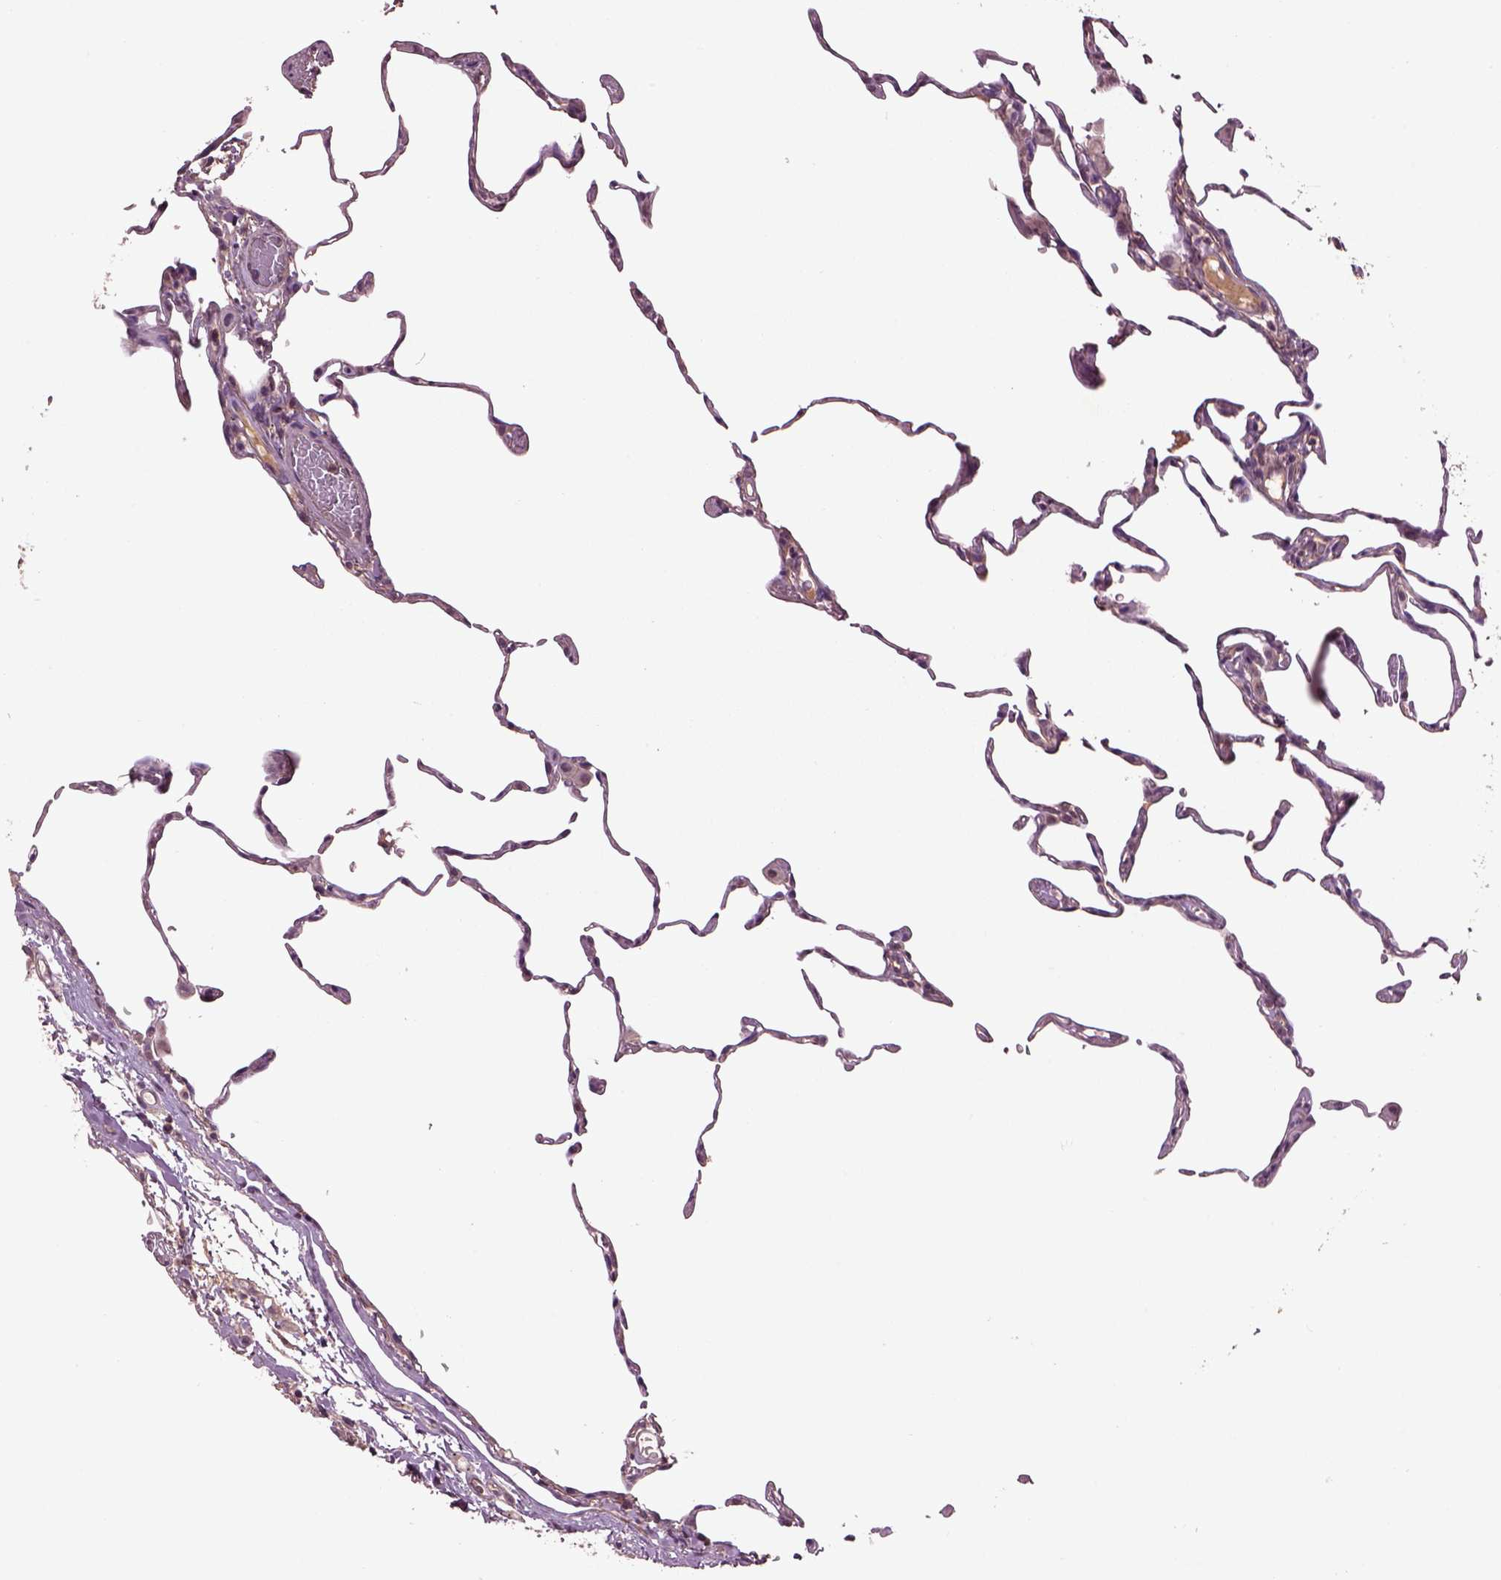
{"staining": {"intensity": "moderate", "quantity": "<25%", "location": "cytoplasmic/membranous"}, "tissue": "lung", "cell_type": "Alveolar cells", "image_type": "normal", "snomed": [{"axis": "morphology", "description": "Normal tissue, NOS"}, {"axis": "topography", "description": "Lung"}], "caption": "A high-resolution image shows immunohistochemistry (IHC) staining of benign lung, which exhibits moderate cytoplasmic/membranous expression in about <25% of alveolar cells. The staining was performed using DAB (3,3'-diaminobenzidine) to visualize the protein expression in brown, while the nuclei were stained in blue with hematoxylin (Magnification: 20x).", "gene": "MDP1", "patient": {"sex": "female", "age": 57}}